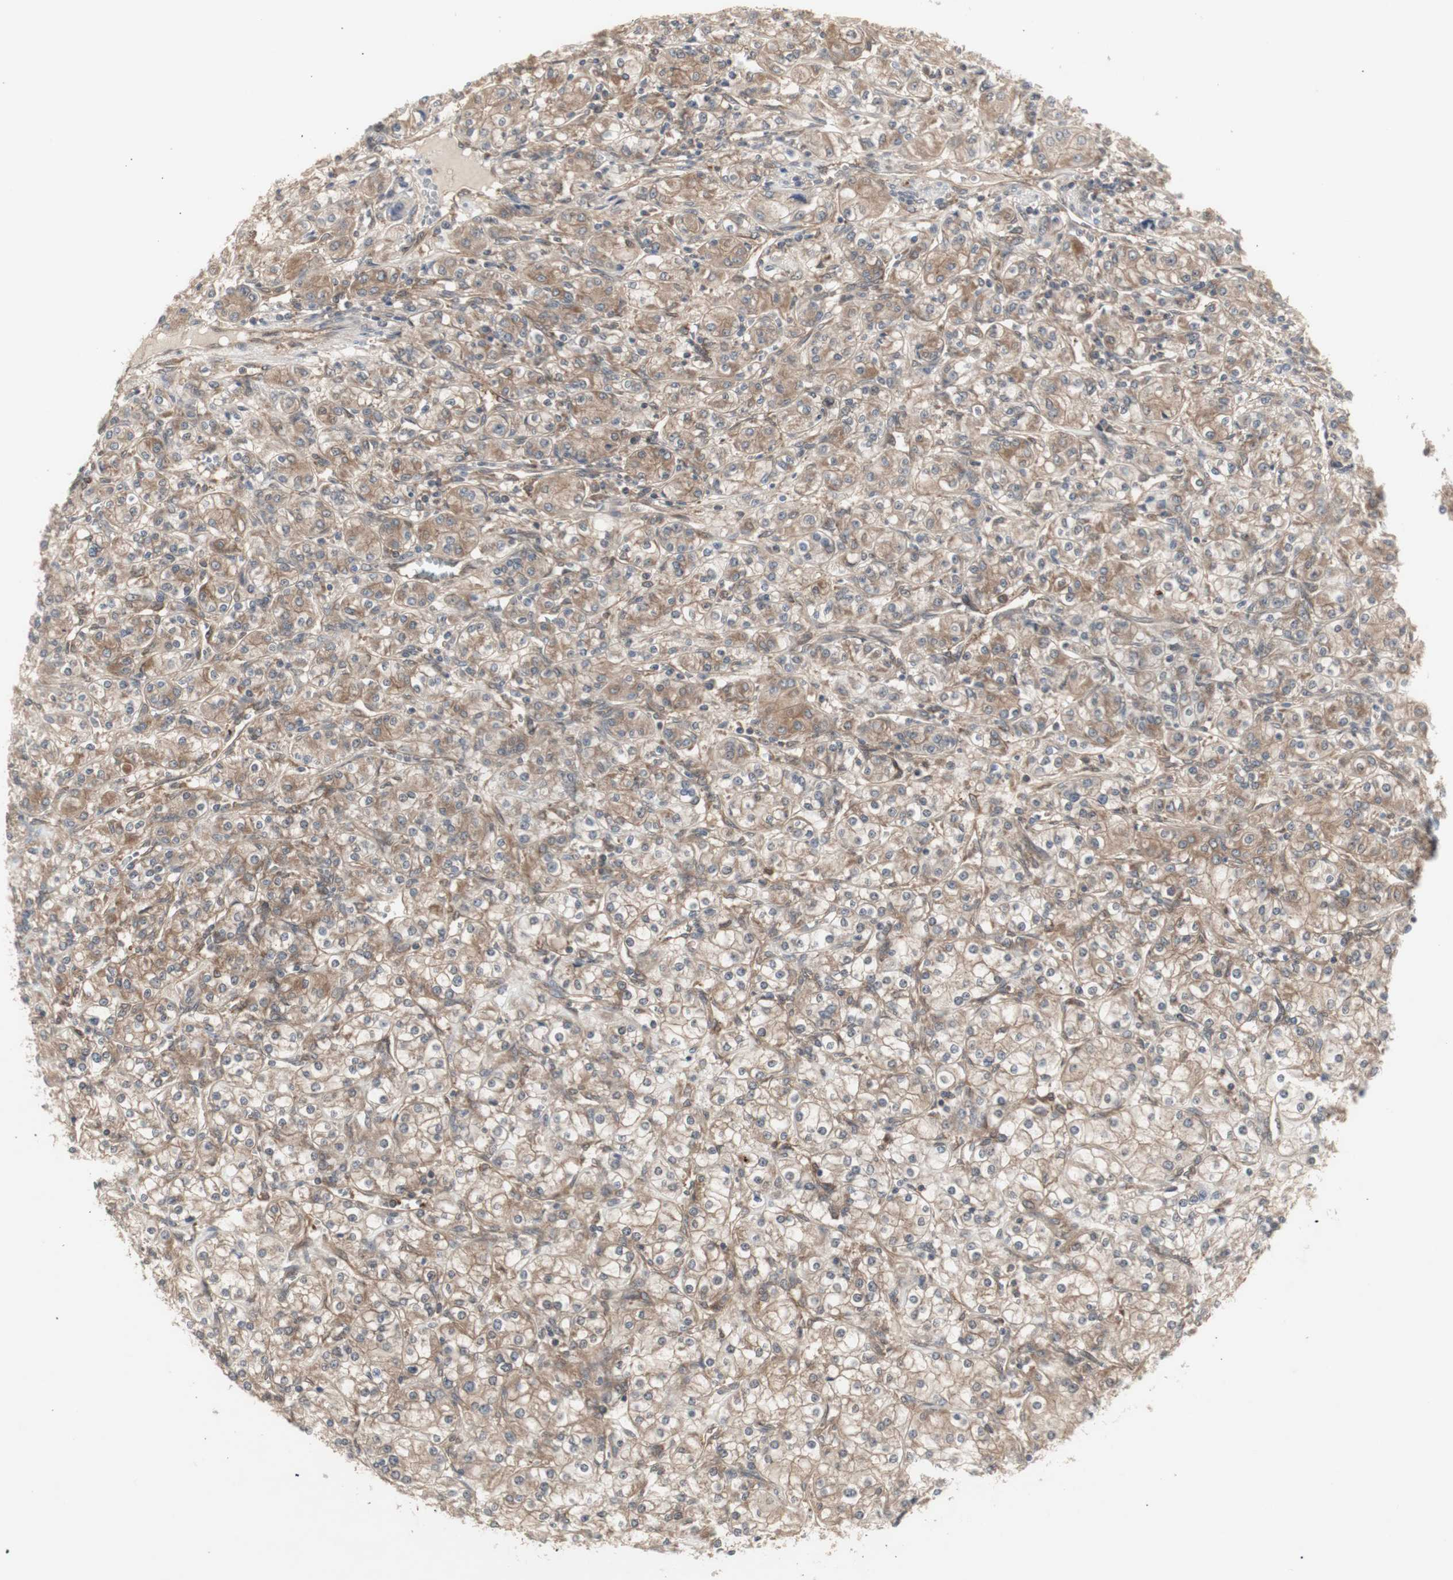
{"staining": {"intensity": "moderate", "quantity": ">75%", "location": "cytoplasmic/membranous"}, "tissue": "renal cancer", "cell_type": "Tumor cells", "image_type": "cancer", "snomed": [{"axis": "morphology", "description": "Adenocarcinoma, NOS"}, {"axis": "topography", "description": "Kidney"}], "caption": "Renal cancer stained for a protein (brown) displays moderate cytoplasmic/membranous positive staining in approximately >75% of tumor cells.", "gene": "CHURC1-FNTB", "patient": {"sex": "male", "age": 77}}